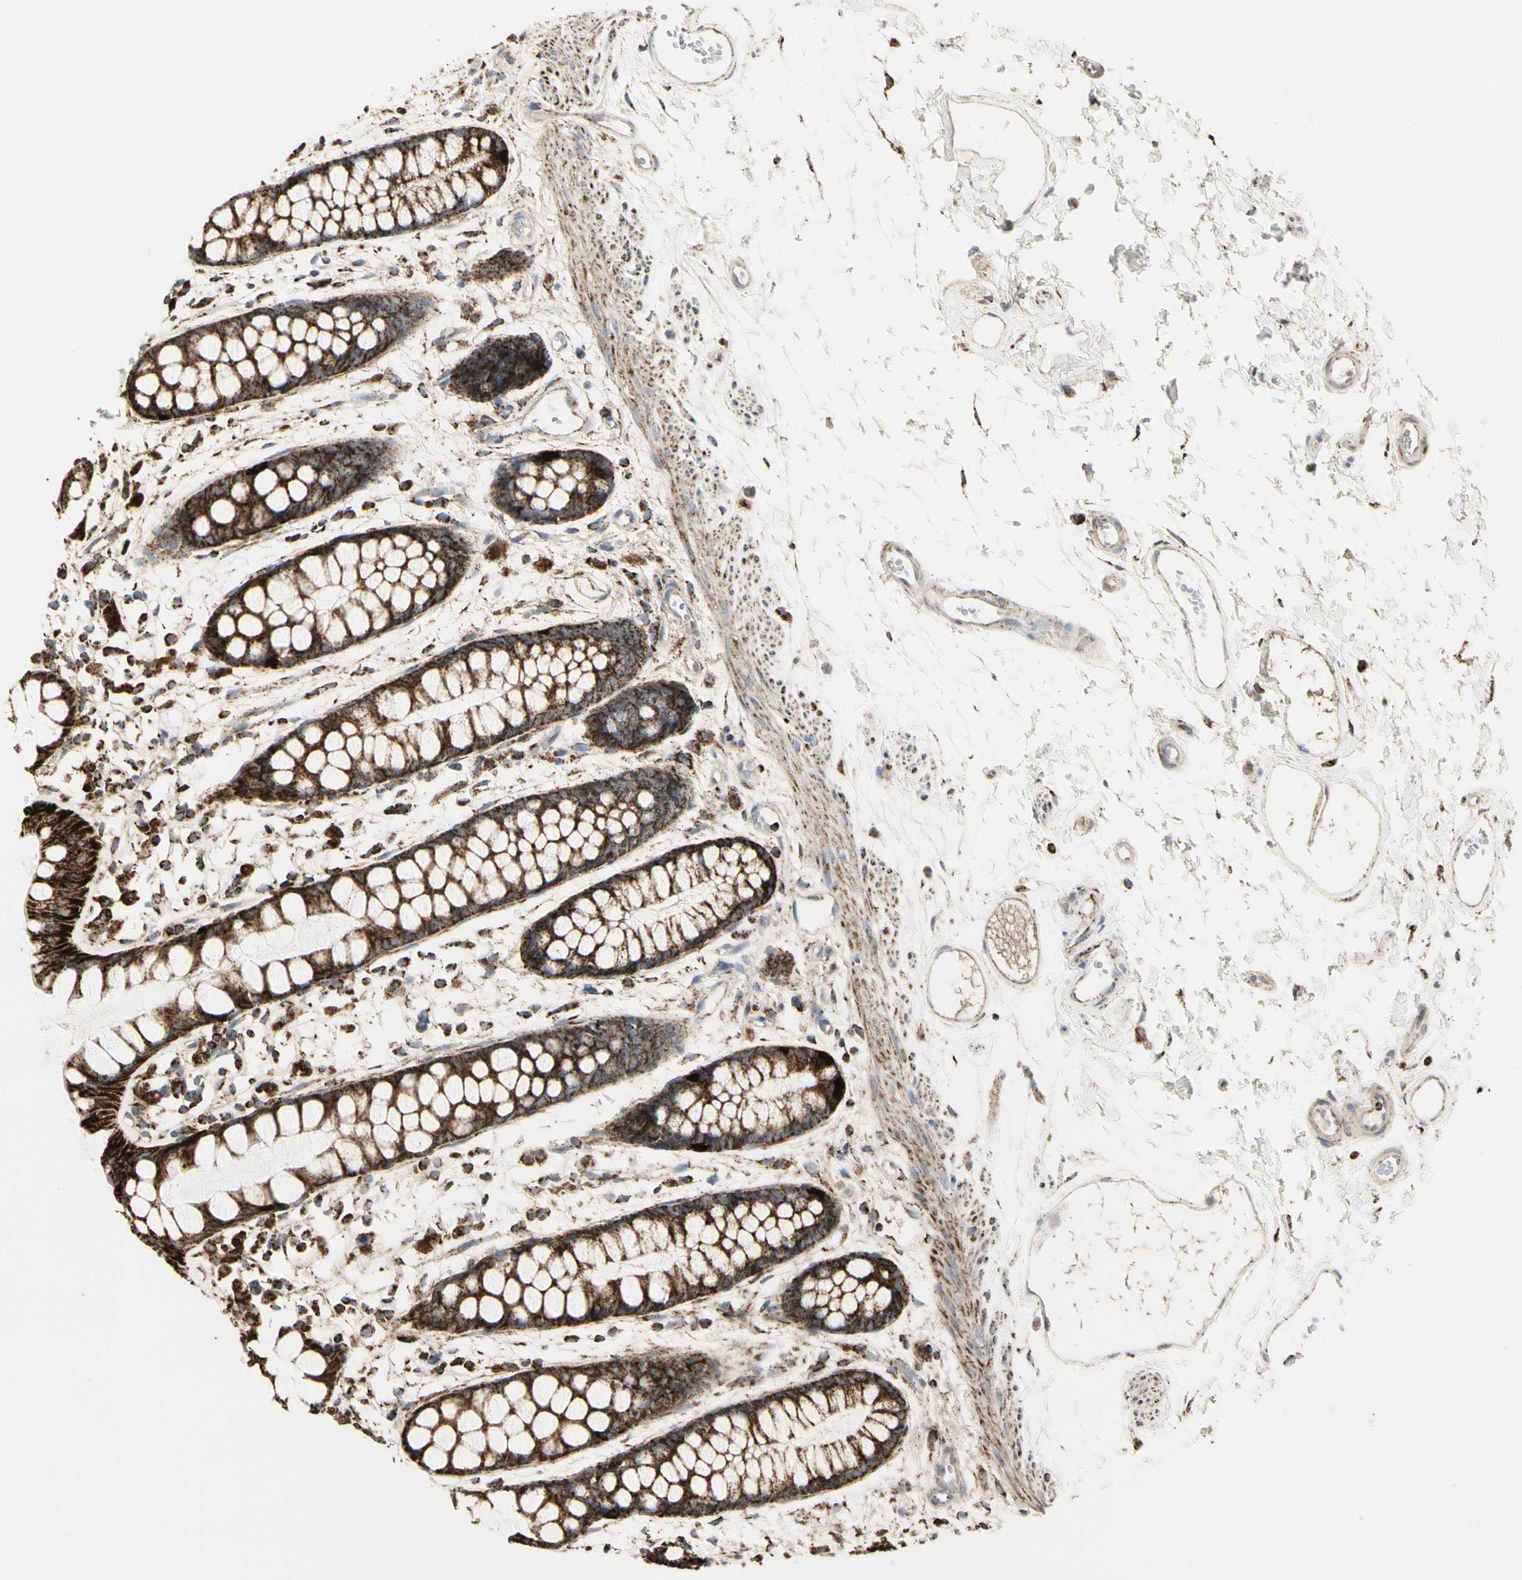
{"staining": {"intensity": "strong", "quantity": "25%-75%", "location": "cytoplasmic/membranous"}, "tissue": "rectum", "cell_type": "Glandular cells", "image_type": "normal", "snomed": [{"axis": "morphology", "description": "Normal tissue, NOS"}, {"axis": "topography", "description": "Rectum"}], "caption": "Approximately 25%-75% of glandular cells in unremarkable human rectum exhibit strong cytoplasmic/membranous protein expression as visualized by brown immunohistochemical staining.", "gene": "TMEM176A", "patient": {"sex": "female", "age": 66}}